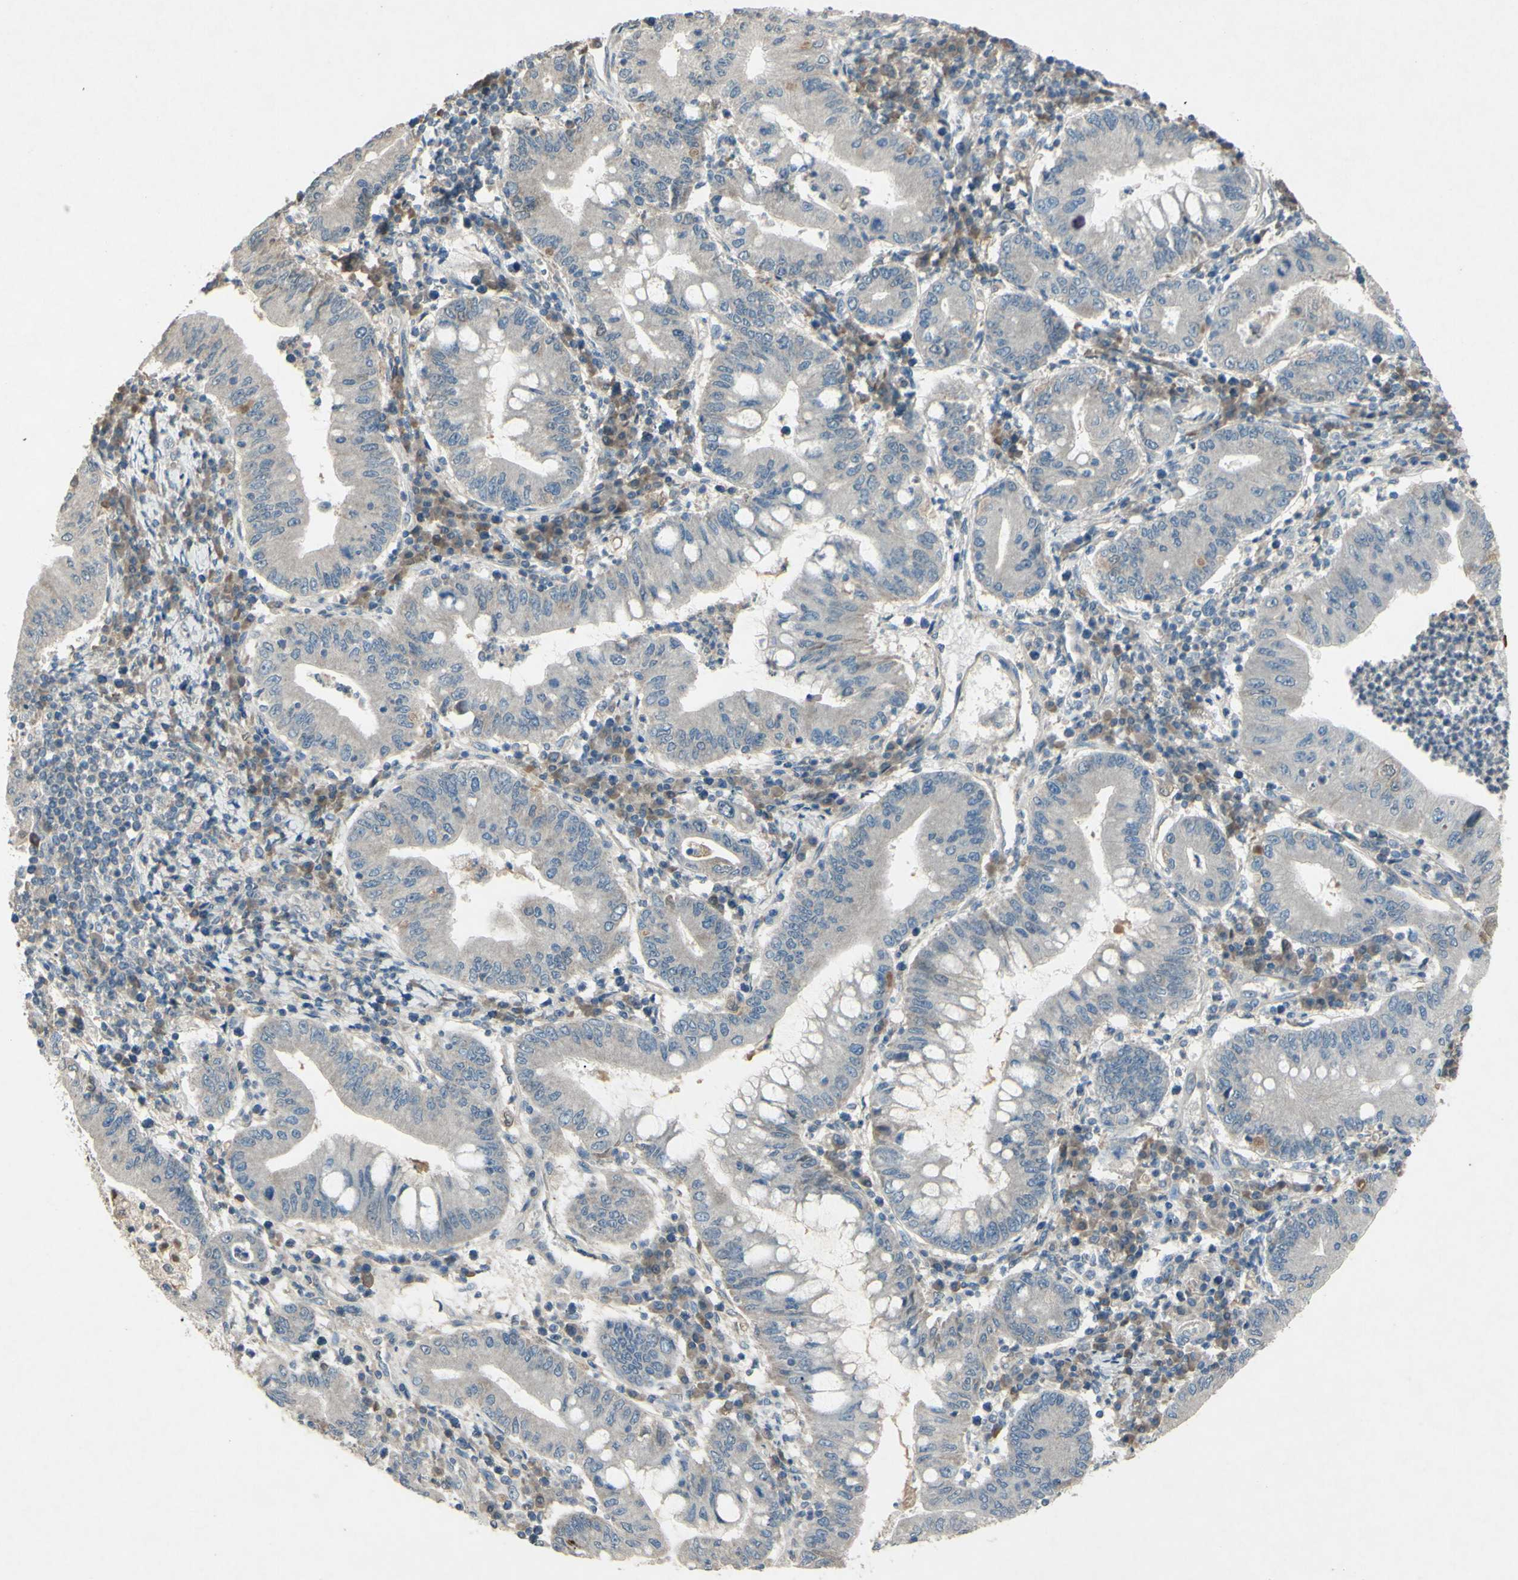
{"staining": {"intensity": "weak", "quantity": ">75%", "location": "cytoplasmic/membranous"}, "tissue": "stomach cancer", "cell_type": "Tumor cells", "image_type": "cancer", "snomed": [{"axis": "morphology", "description": "Normal tissue, NOS"}, {"axis": "morphology", "description": "Adenocarcinoma, NOS"}, {"axis": "topography", "description": "Esophagus"}, {"axis": "topography", "description": "Stomach, upper"}, {"axis": "topography", "description": "Peripheral nerve tissue"}], "caption": "An image of stomach adenocarcinoma stained for a protein displays weak cytoplasmic/membranous brown staining in tumor cells.", "gene": "TIMM21", "patient": {"sex": "male", "age": 62}}